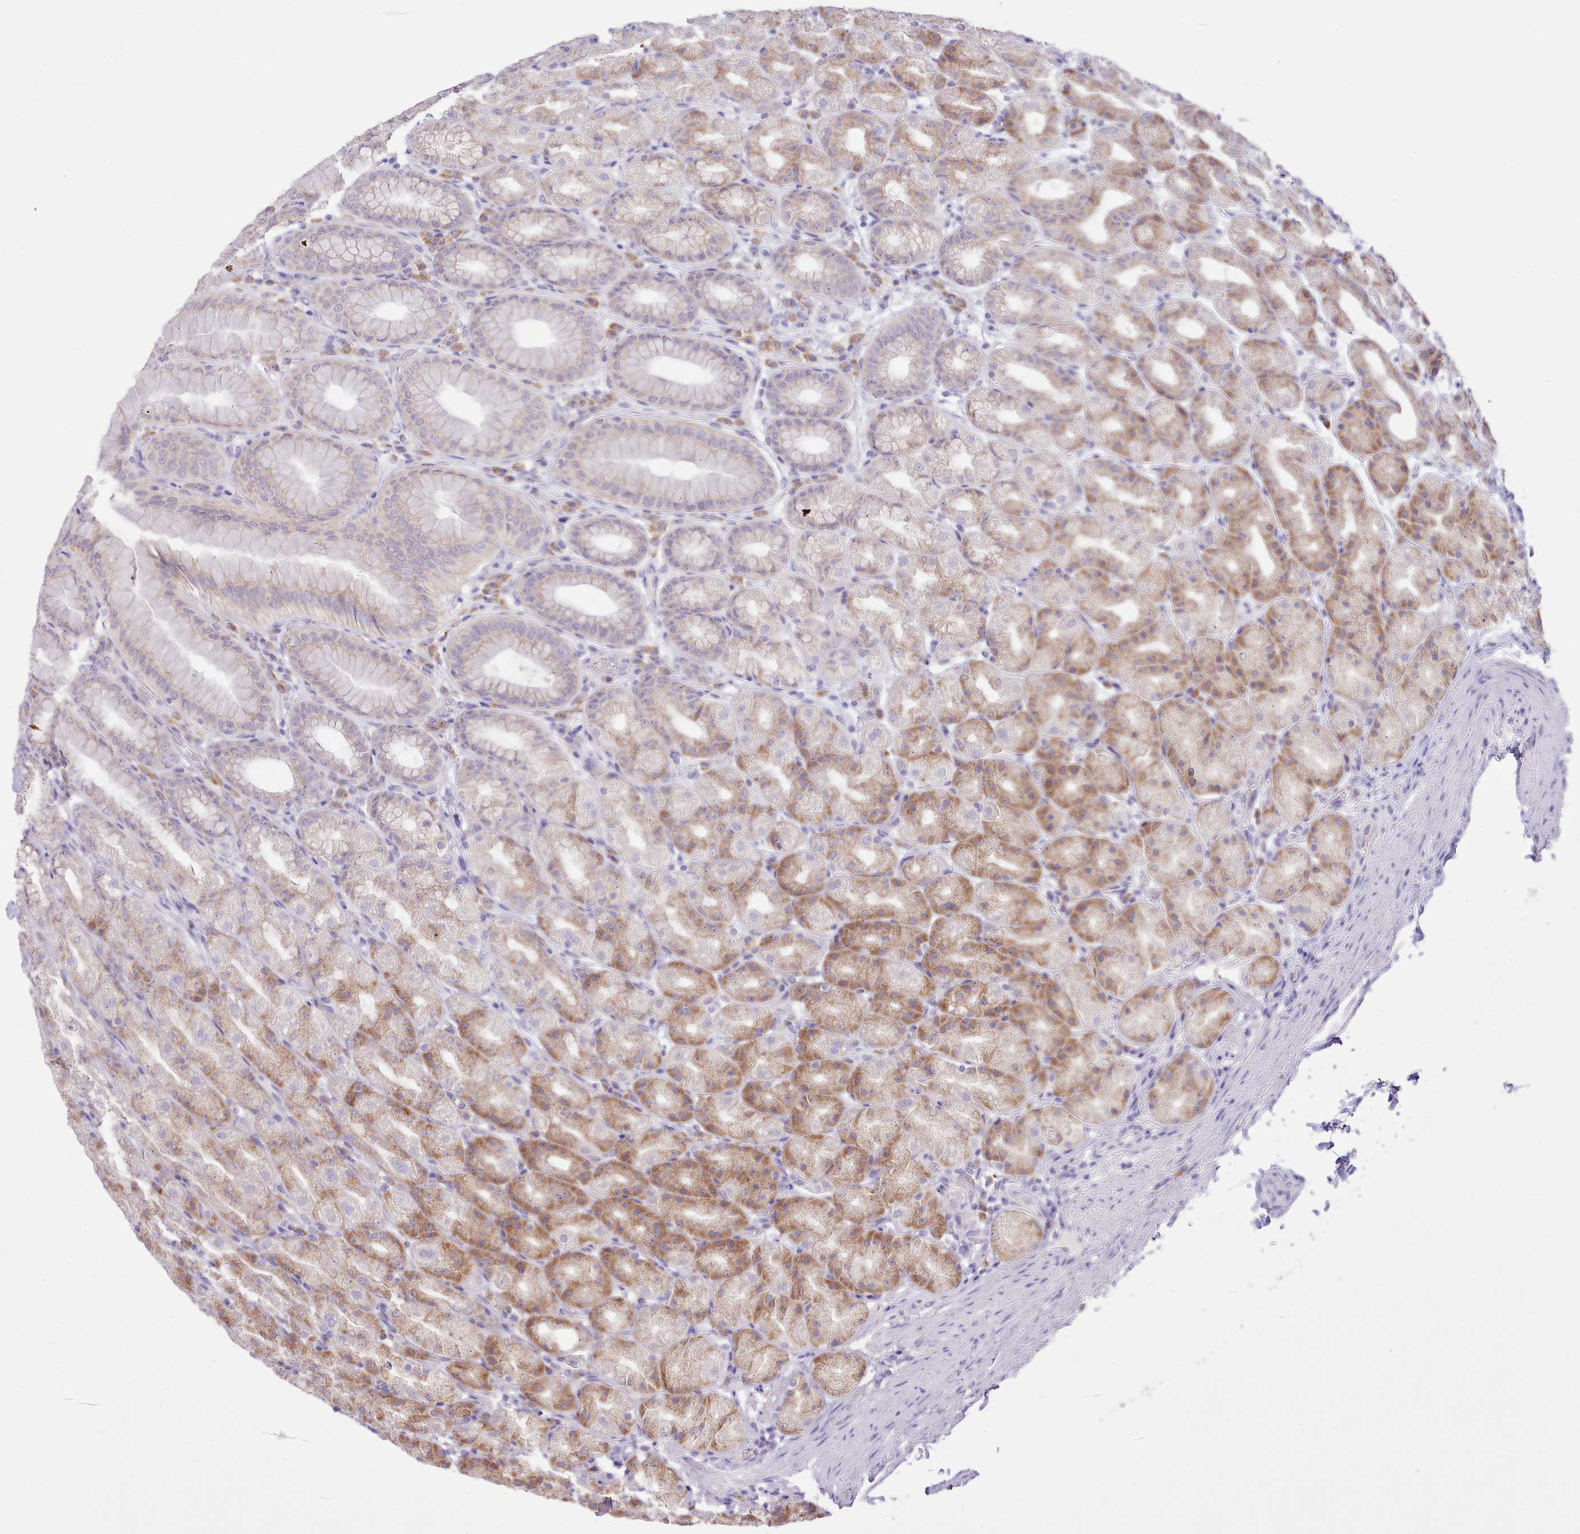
{"staining": {"intensity": "moderate", "quantity": "25%-75%", "location": "cytoplasmic/membranous"}, "tissue": "stomach", "cell_type": "Glandular cells", "image_type": "normal", "snomed": [{"axis": "morphology", "description": "Normal tissue, NOS"}, {"axis": "topography", "description": "Stomach, upper"}, {"axis": "topography", "description": "Stomach"}], "caption": "IHC image of benign stomach: stomach stained using IHC demonstrates medium levels of moderate protein expression localized specifically in the cytoplasmic/membranous of glandular cells, appearing as a cytoplasmic/membranous brown color.", "gene": "CCL1", "patient": {"sex": "male", "age": 68}}